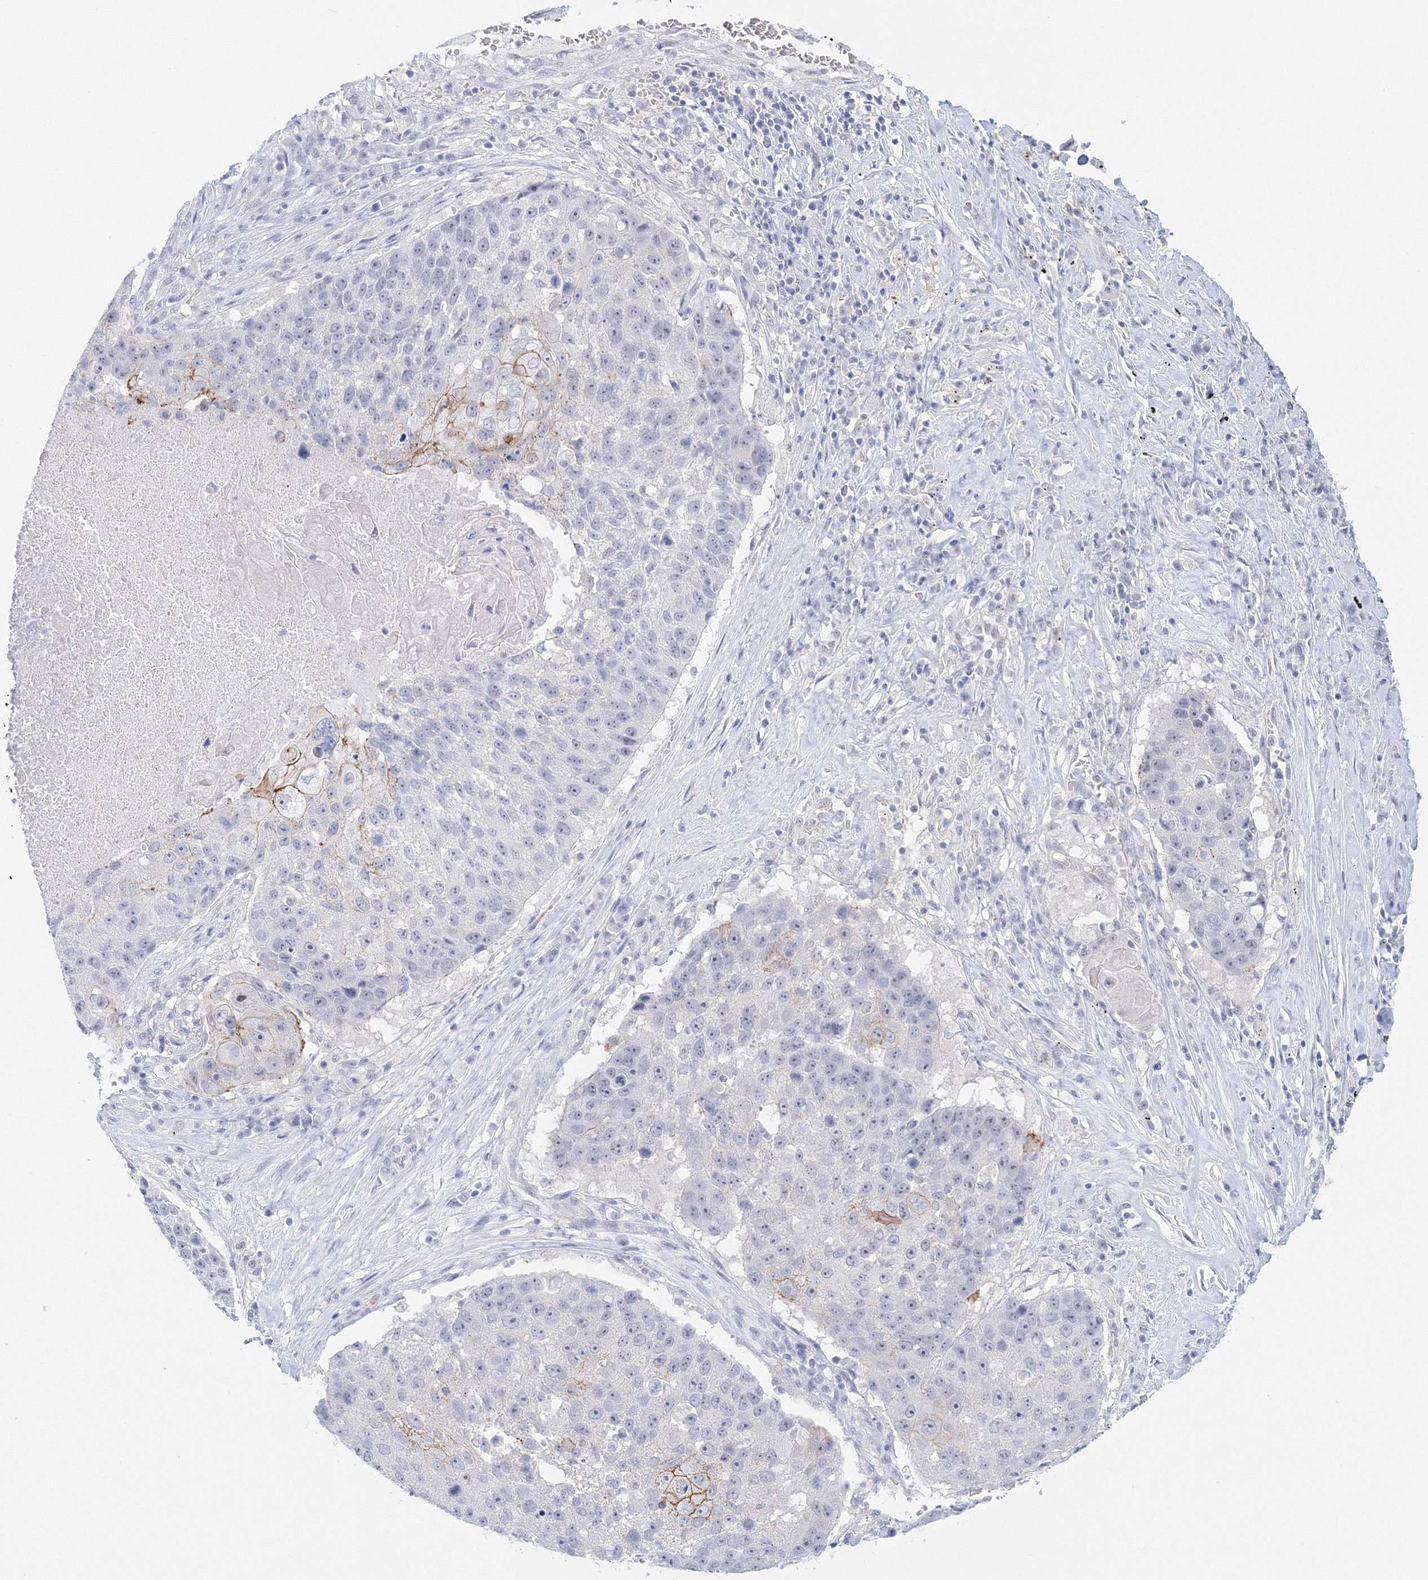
{"staining": {"intensity": "negative", "quantity": "none", "location": "none"}, "tissue": "lung cancer", "cell_type": "Tumor cells", "image_type": "cancer", "snomed": [{"axis": "morphology", "description": "Squamous cell carcinoma, NOS"}, {"axis": "topography", "description": "Lung"}], "caption": "Tumor cells show no significant protein staining in lung squamous cell carcinoma.", "gene": "VSIG1", "patient": {"sex": "male", "age": 61}}